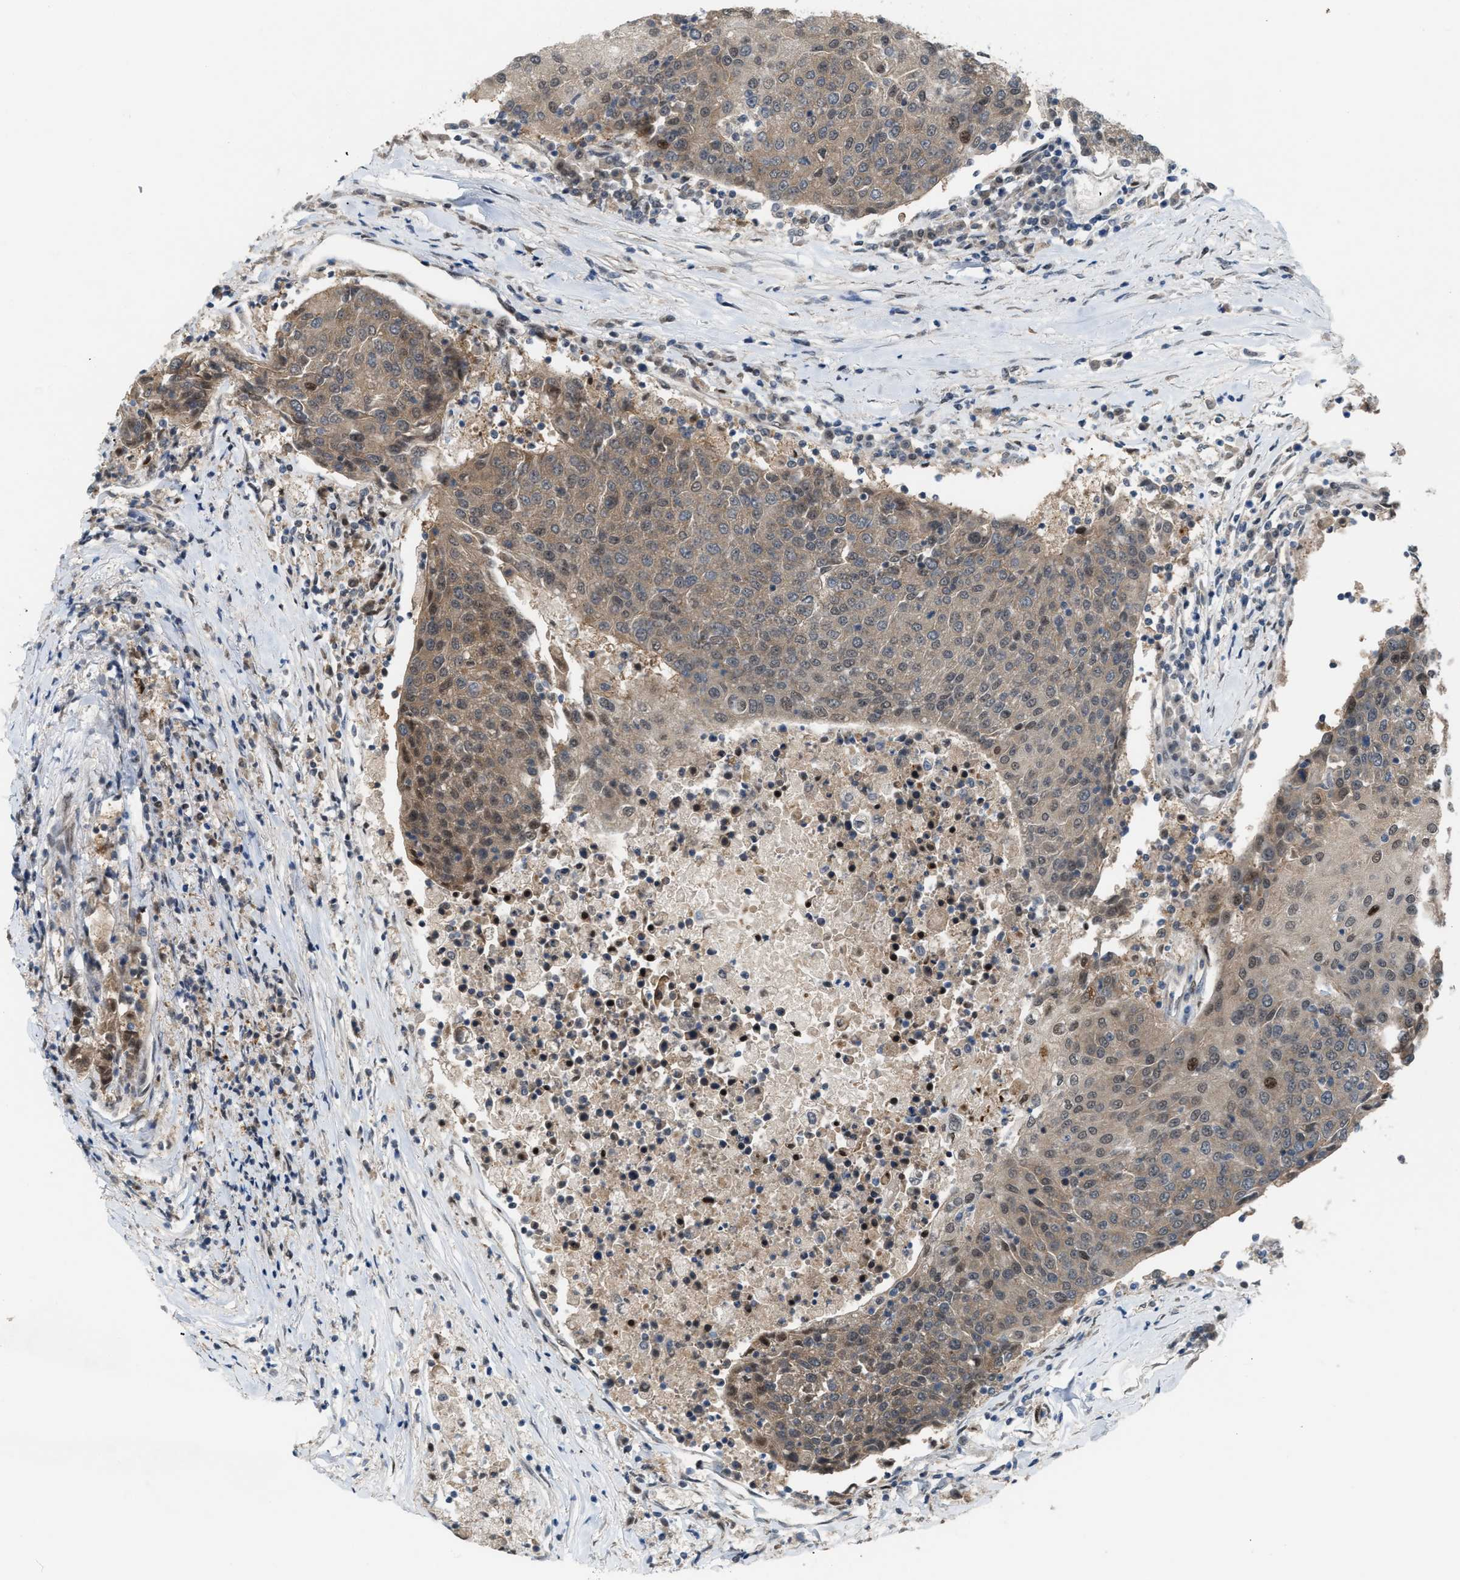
{"staining": {"intensity": "moderate", "quantity": ">75%", "location": "cytoplasmic/membranous,nuclear"}, "tissue": "urothelial cancer", "cell_type": "Tumor cells", "image_type": "cancer", "snomed": [{"axis": "morphology", "description": "Urothelial carcinoma, High grade"}, {"axis": "topography", "description": "Urinary bladder"}], "caption": "Moderate cytoplasmic/membranous and nuclear staining is seen in approximately >75% of tumor cells in urothelial carcinoma (high-grade).", "gene": "RFFL", "patient": {"sex": "female", "age": 85}}